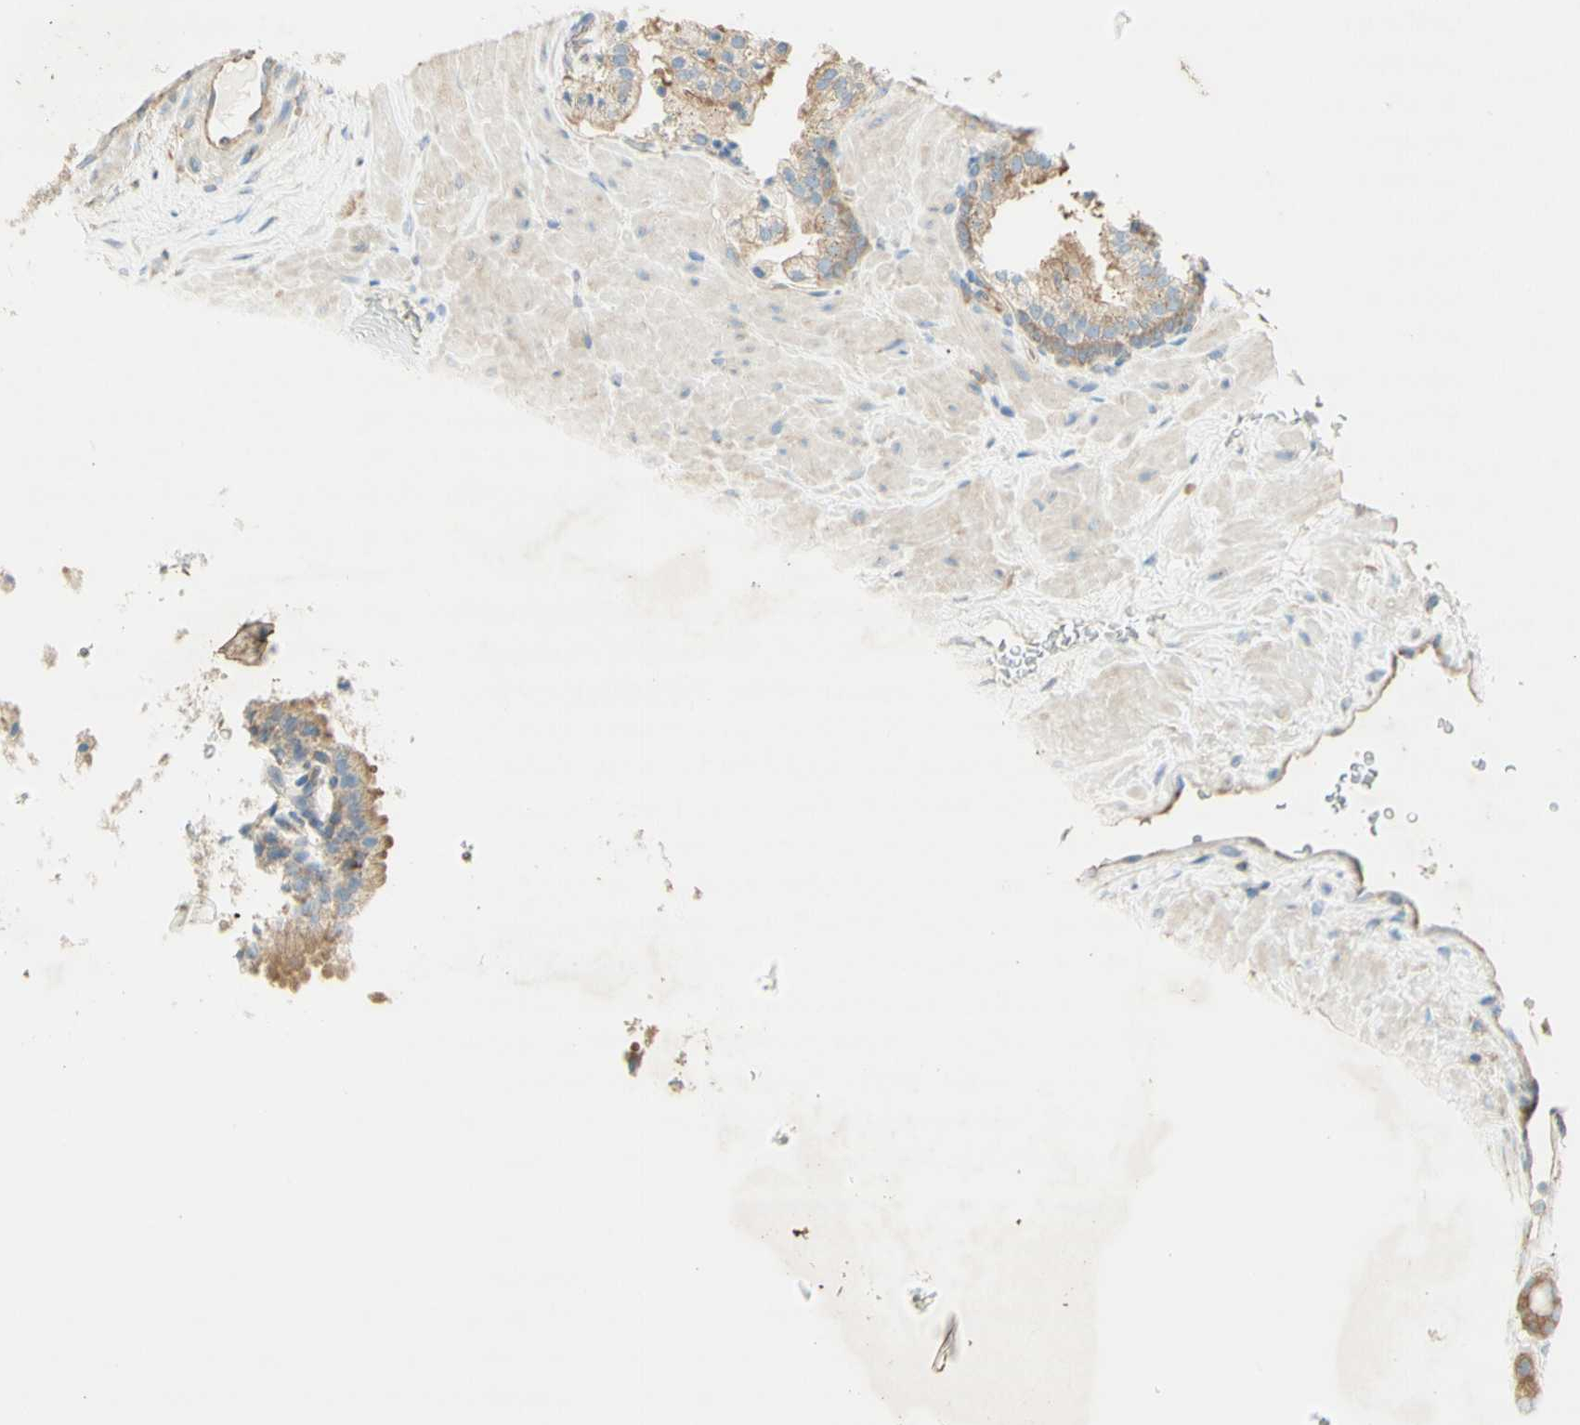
{"staining": {"intensity": "moderate", "quantity": ">75%", "location": "cytoplasmic/membranous"}, "tissue": "prostate cancer", "cell_type": "Tumor cells", "image_type": "cancer", "snomed": [{"axis": "morphology", "description": "Adenocarcinoma, High grade"}, {"axis": "topography", "description": "Prostate"}], "caption": "Immunohistochemistry staining of prostate cancer (high-grade adenocarcinoma), which displays medium levels of moderate cytoplasmic/membranous staining in about >75% of tumor cells indicating moderate cytoplasmic/membranous protein staining. The staining was performed using DAB (brown) for protein detection and nuclei were counterstained in hematoxylin (blue).", "gene": "DYNC1H1", "patient": {"sex": "male", "age": 64}}